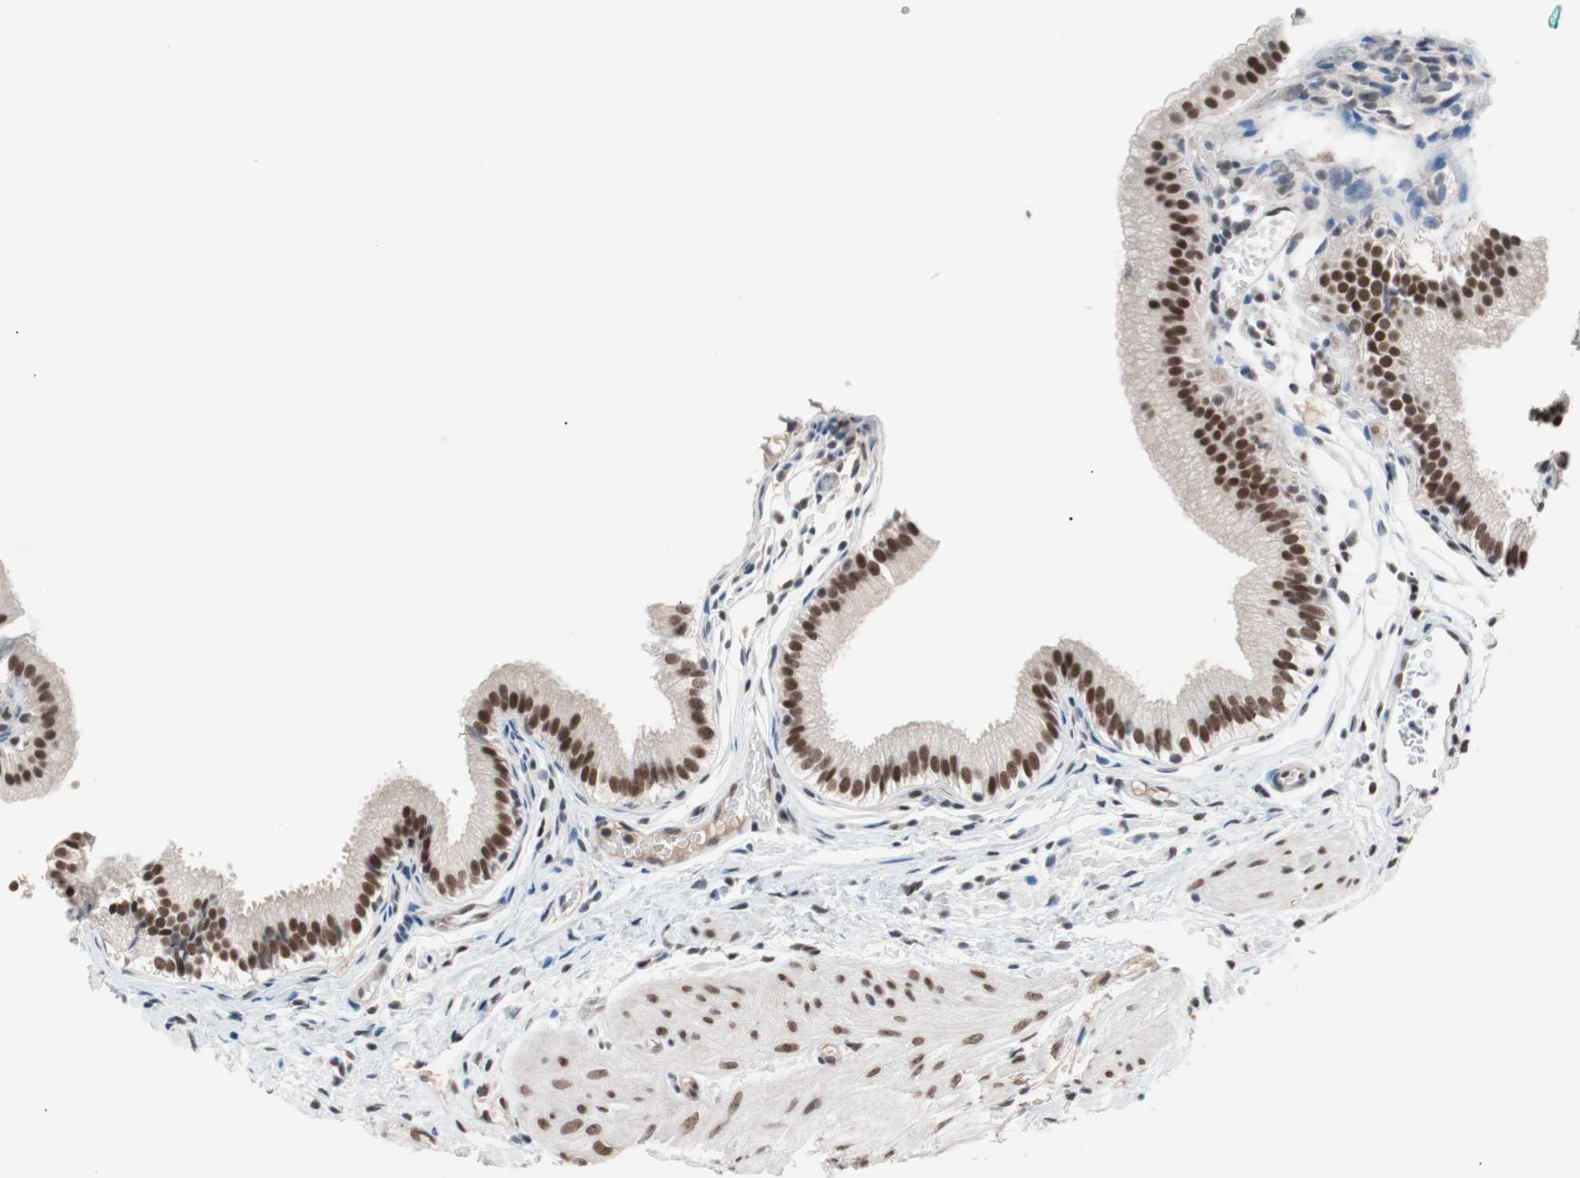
{"staining": {"intensity": "strong", "quantity": ">75%", "location": "nuclear"}, "tissue": "gallbladder", "cell_type": "Glandular cells", "image_type": "normal", "snomed": [{"axis": "morphology", "description": "Normal tissue, NOS"}, {"axis": "topography", "description": "Gallbladder"}], "caption": "Protein staining of unremarkable gallbladder displays strong nuclear expression in about >75% of glandular cells.", "gene": "LIG3", "patient": {"sex": "female", "age": 26}}